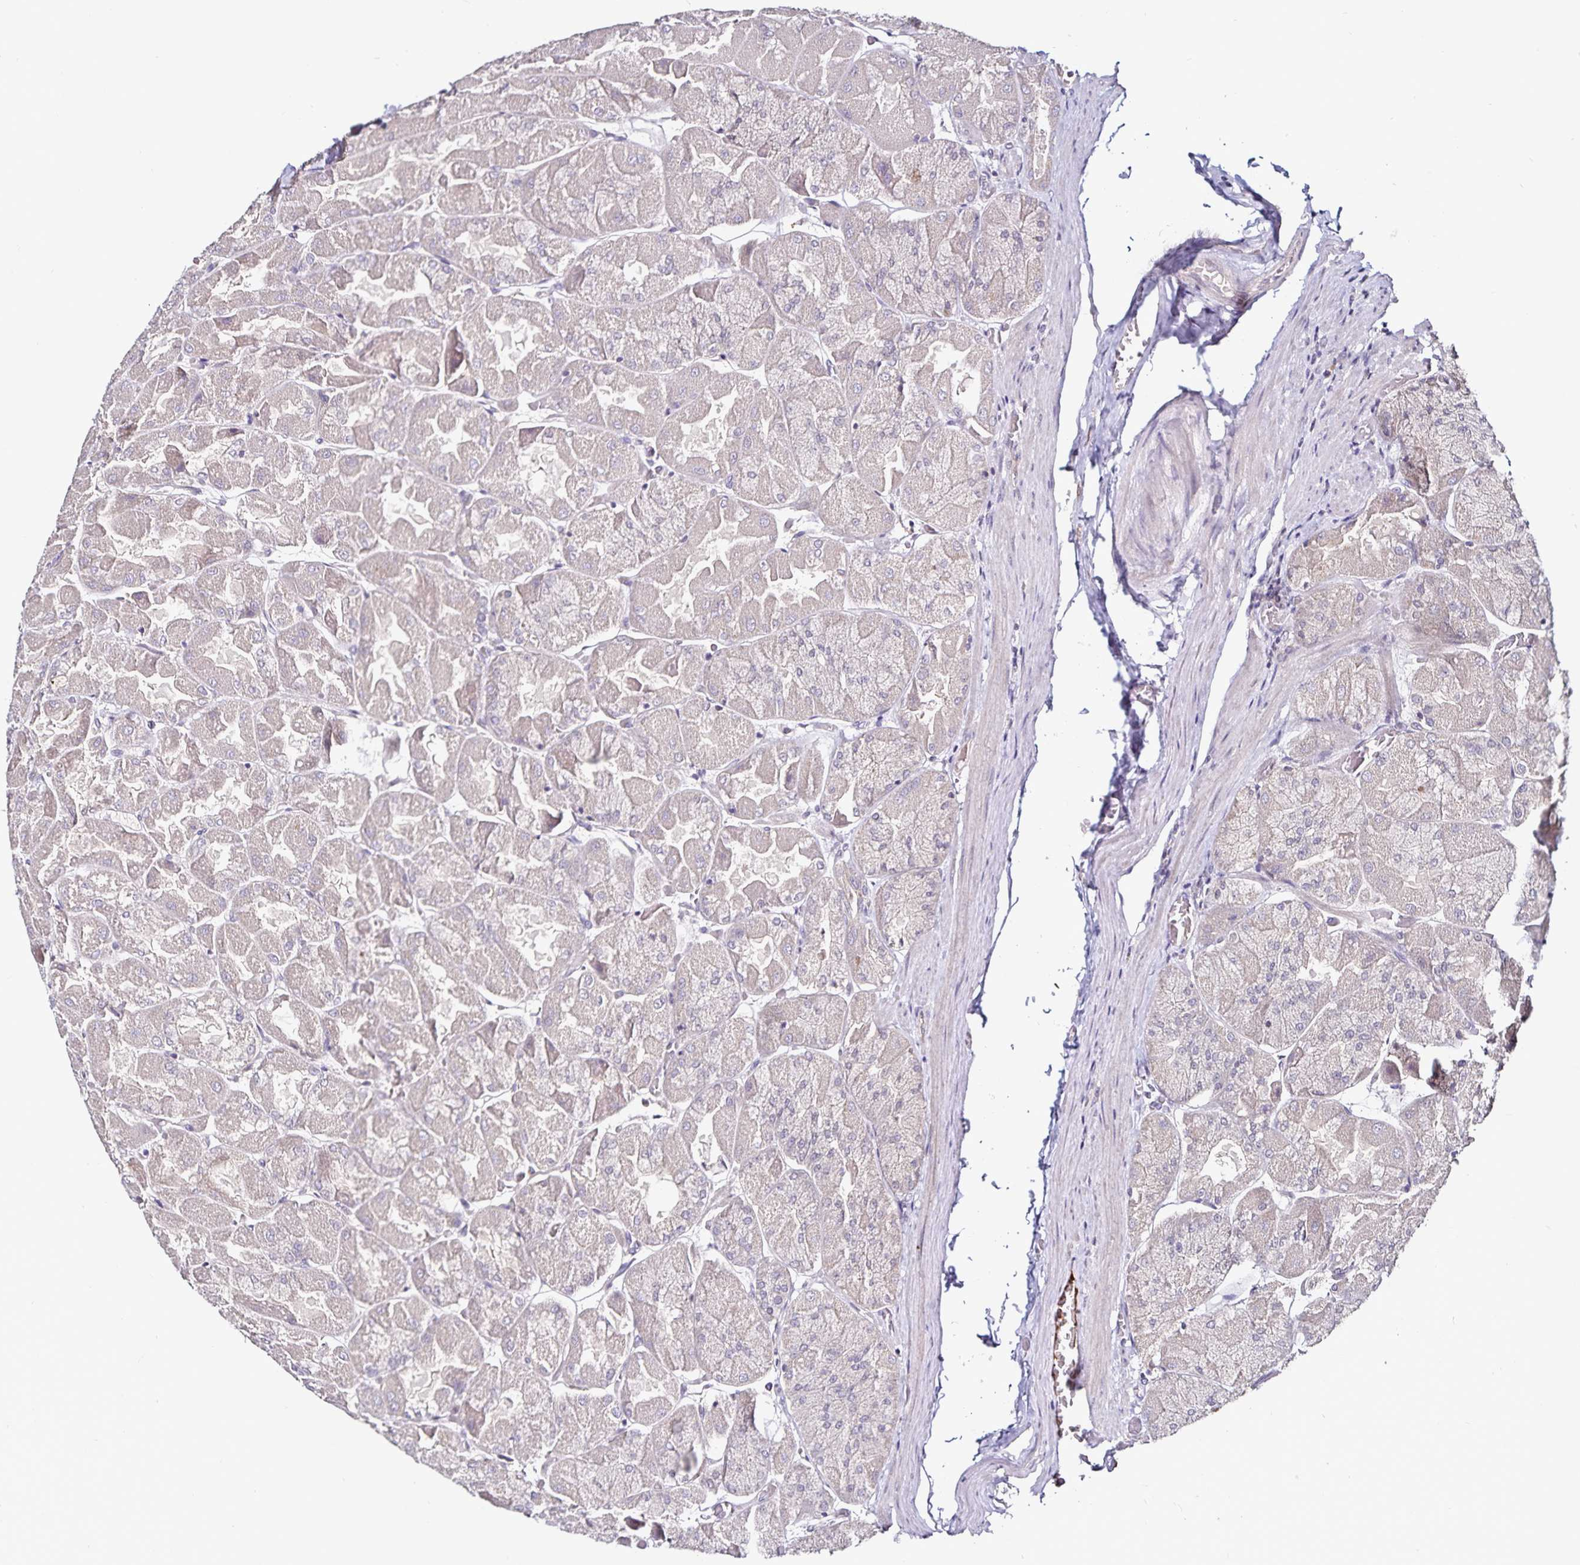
{"staining": {"intensity": "moderate", "quantity": "<25%", "location": "cytoplasmic/membranous"}, "tissue": "stomach", "cell_type": "Glandular cells", "image_type": "normal", "snomed": [{"axis": "morphology", "description": "Normal tissue, NOS"}, {"axis": "topography", "description": "Stomach"}], "caption": "About <25% of glandular cells in normal human stomach show moderate cytoplasmic/membranous protein positivity as visualized by brown immunohistochemical staining.", "gene": "ACSL5", "patient": {"sex": "female", "age": 61}}